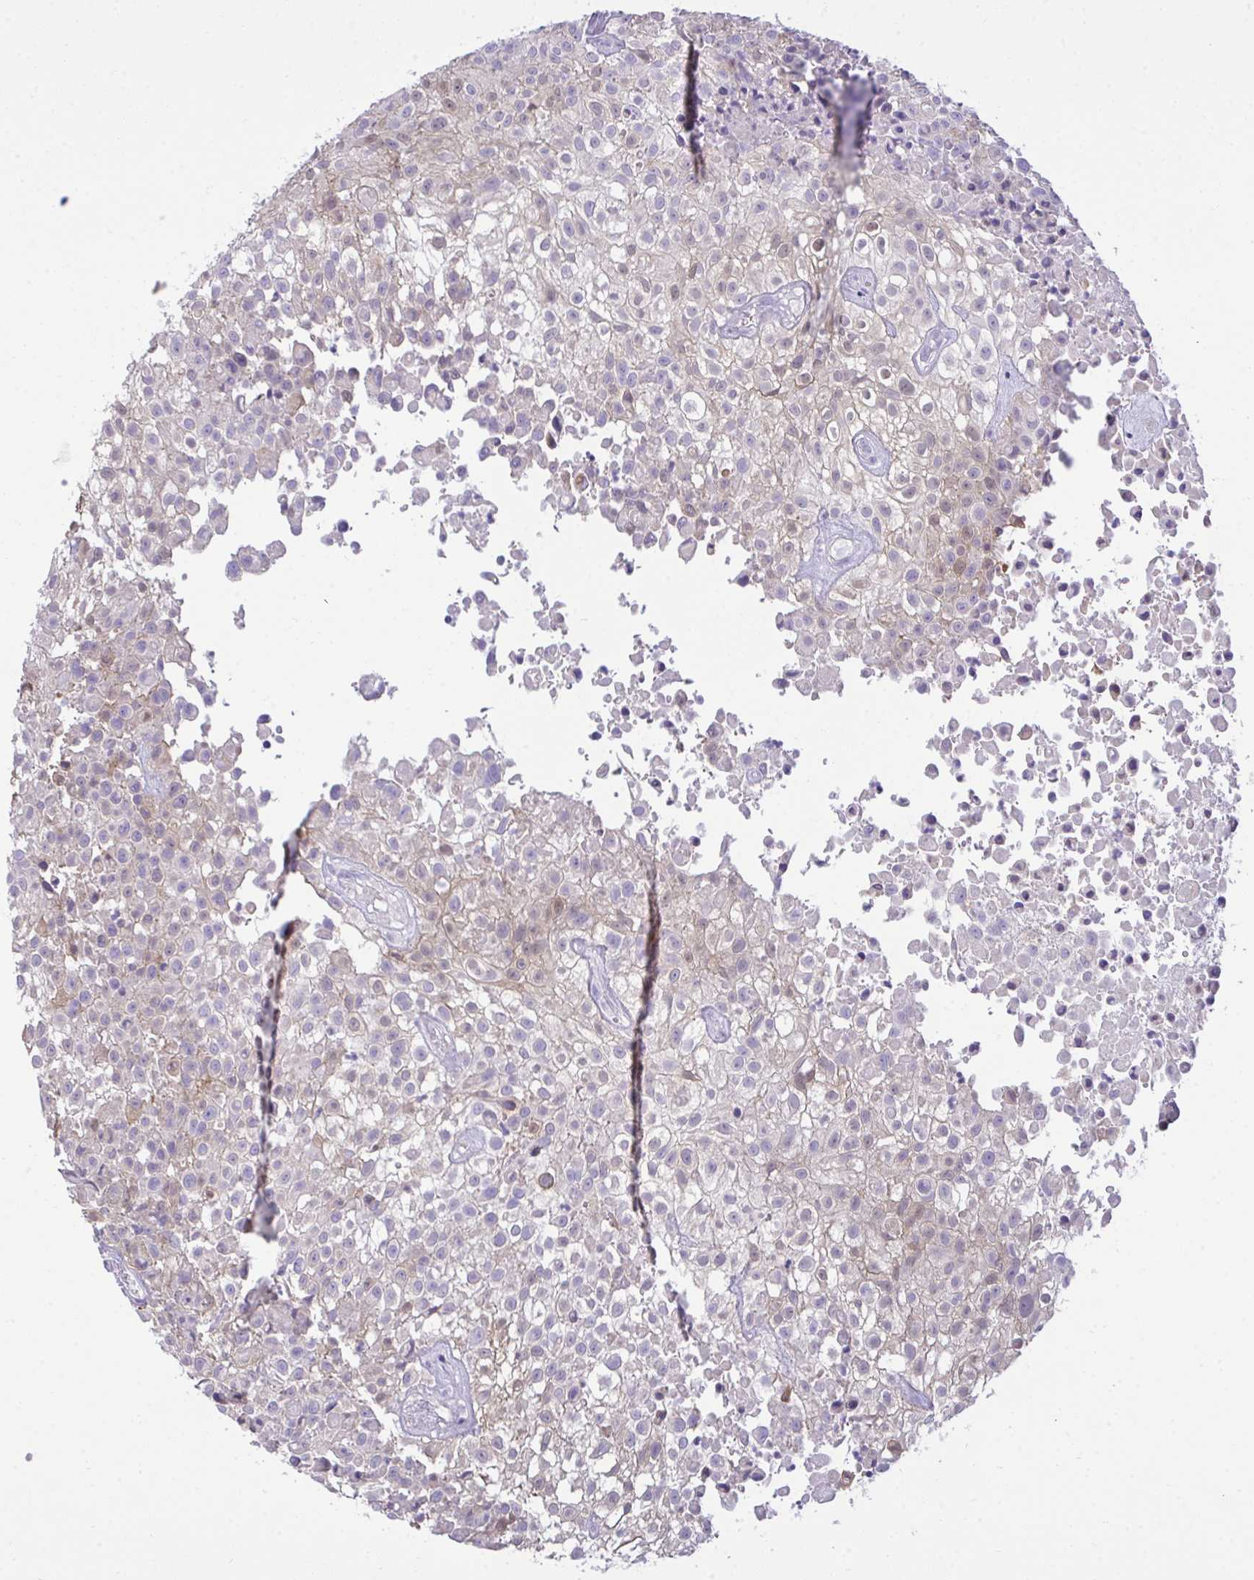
{"staining": {"intensity": "weak", "quantity": "<25%", "location": "cytoplasmic/membranous"}, "tissue": "urothelial cancer", "cell_type": "Tumor cells", "image_type": "cancer", "snomed": [{"axis": "morphology", "description": "Urothelial carcinoma, High grade"}, {"axis": "topography", "description": "Urinary bladder"}], "caption": "This image is of high-grade urothelial carcinoma stained with IHC to label a protein in brown with the nuclei are counter-stained blue. There is no expression in tumor cells.", "gene": "TMCO5A", "patient": {"sex": "male", "age": 56}}